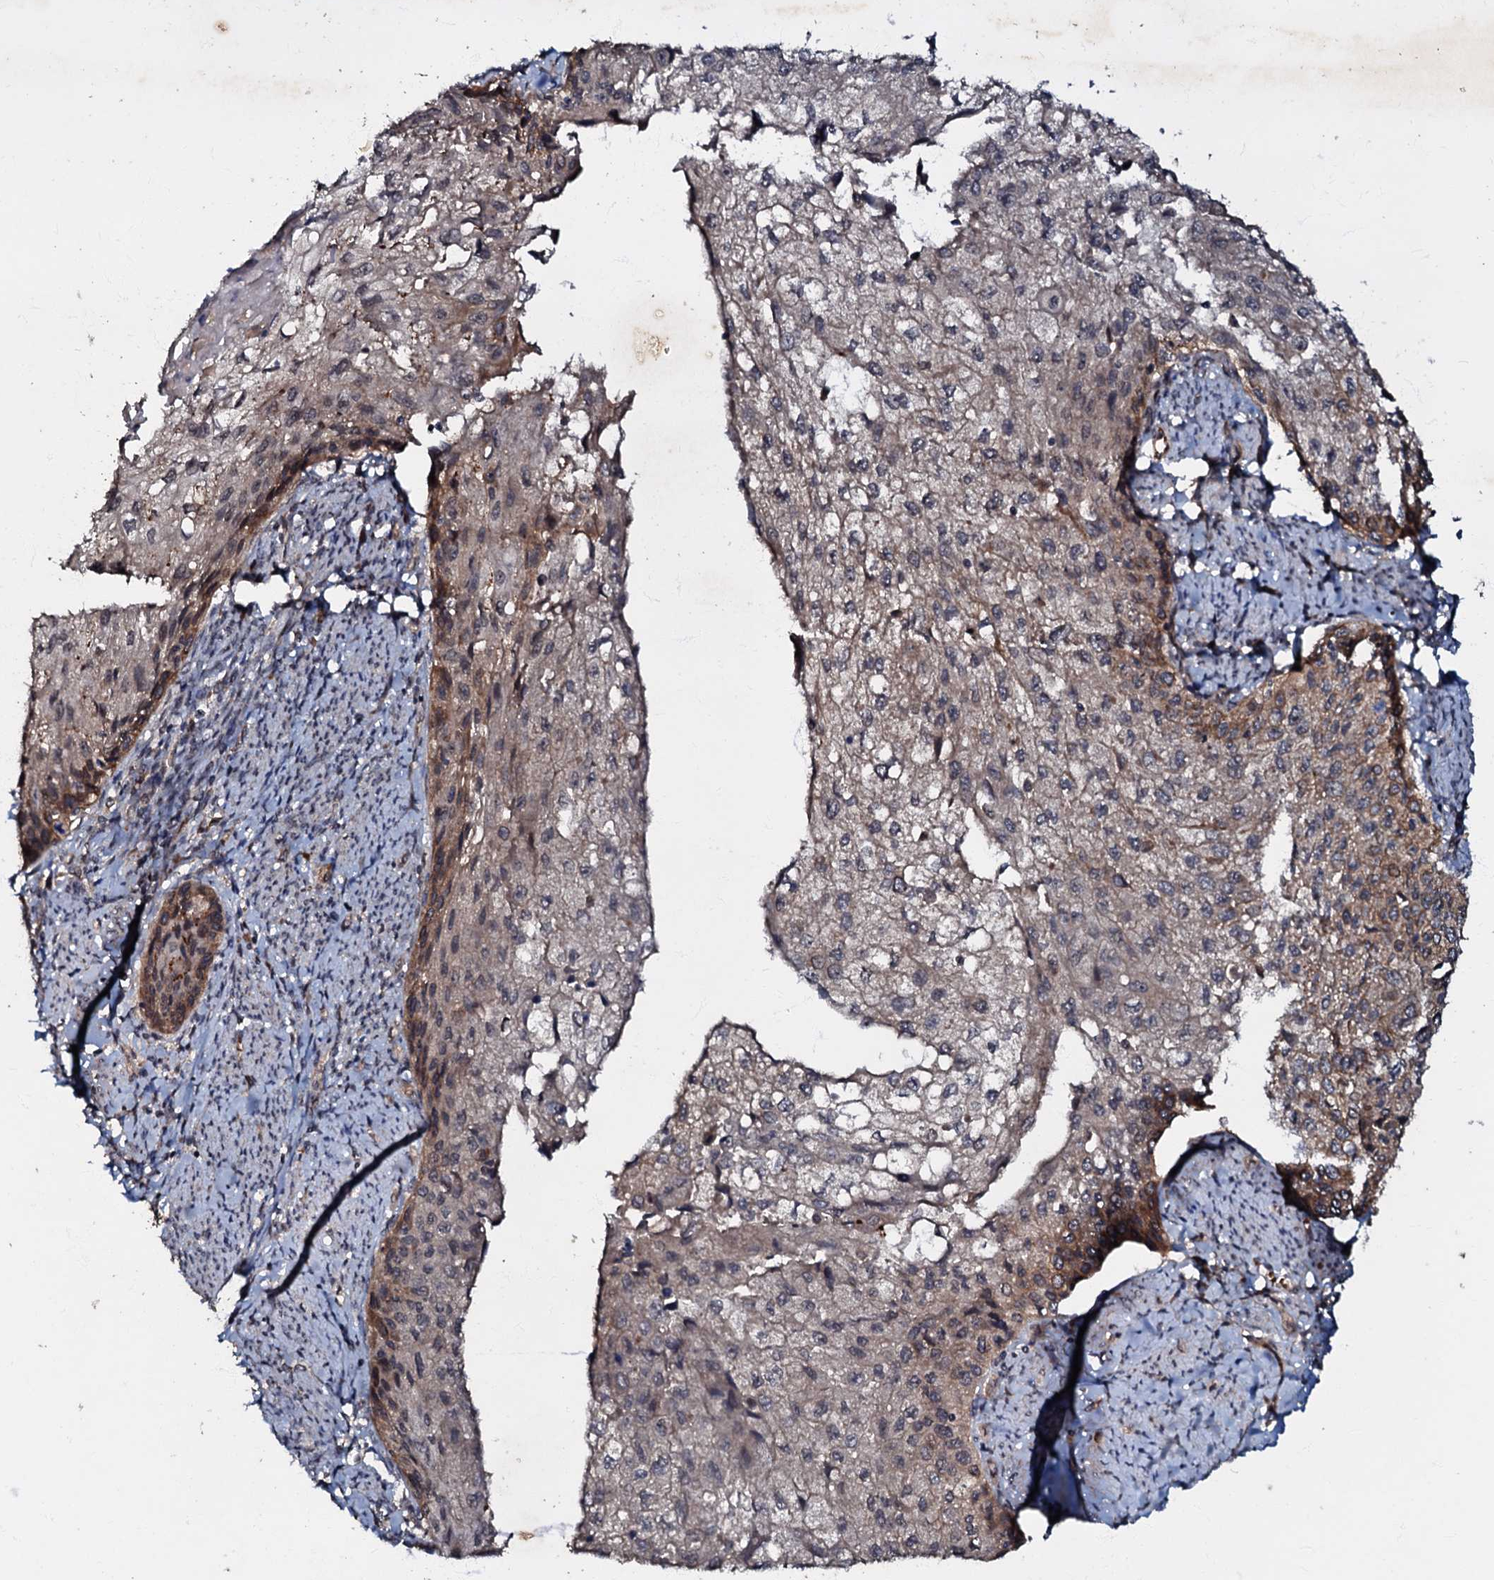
{"staining": {"intensity": "moderate", "quantity": "<25%", "location": "cytoplasmic/membranous"}, "tissue": "cervical cancer", "cell_type": "Tumor cells", "image_type": "cancer", "snomed": [{"axis": "morphology", "description": "Squamous cell carcinoma, NOS"}, {"axis": "topography", "description": "Cervix"}], "caption": "Cervical cancer stained for a protein demonstrates moderate cytoplasmic/membranous positivity in tumor cells.", "gene": "MANSC4", "patient": {"sex": "female", "age": 67}}